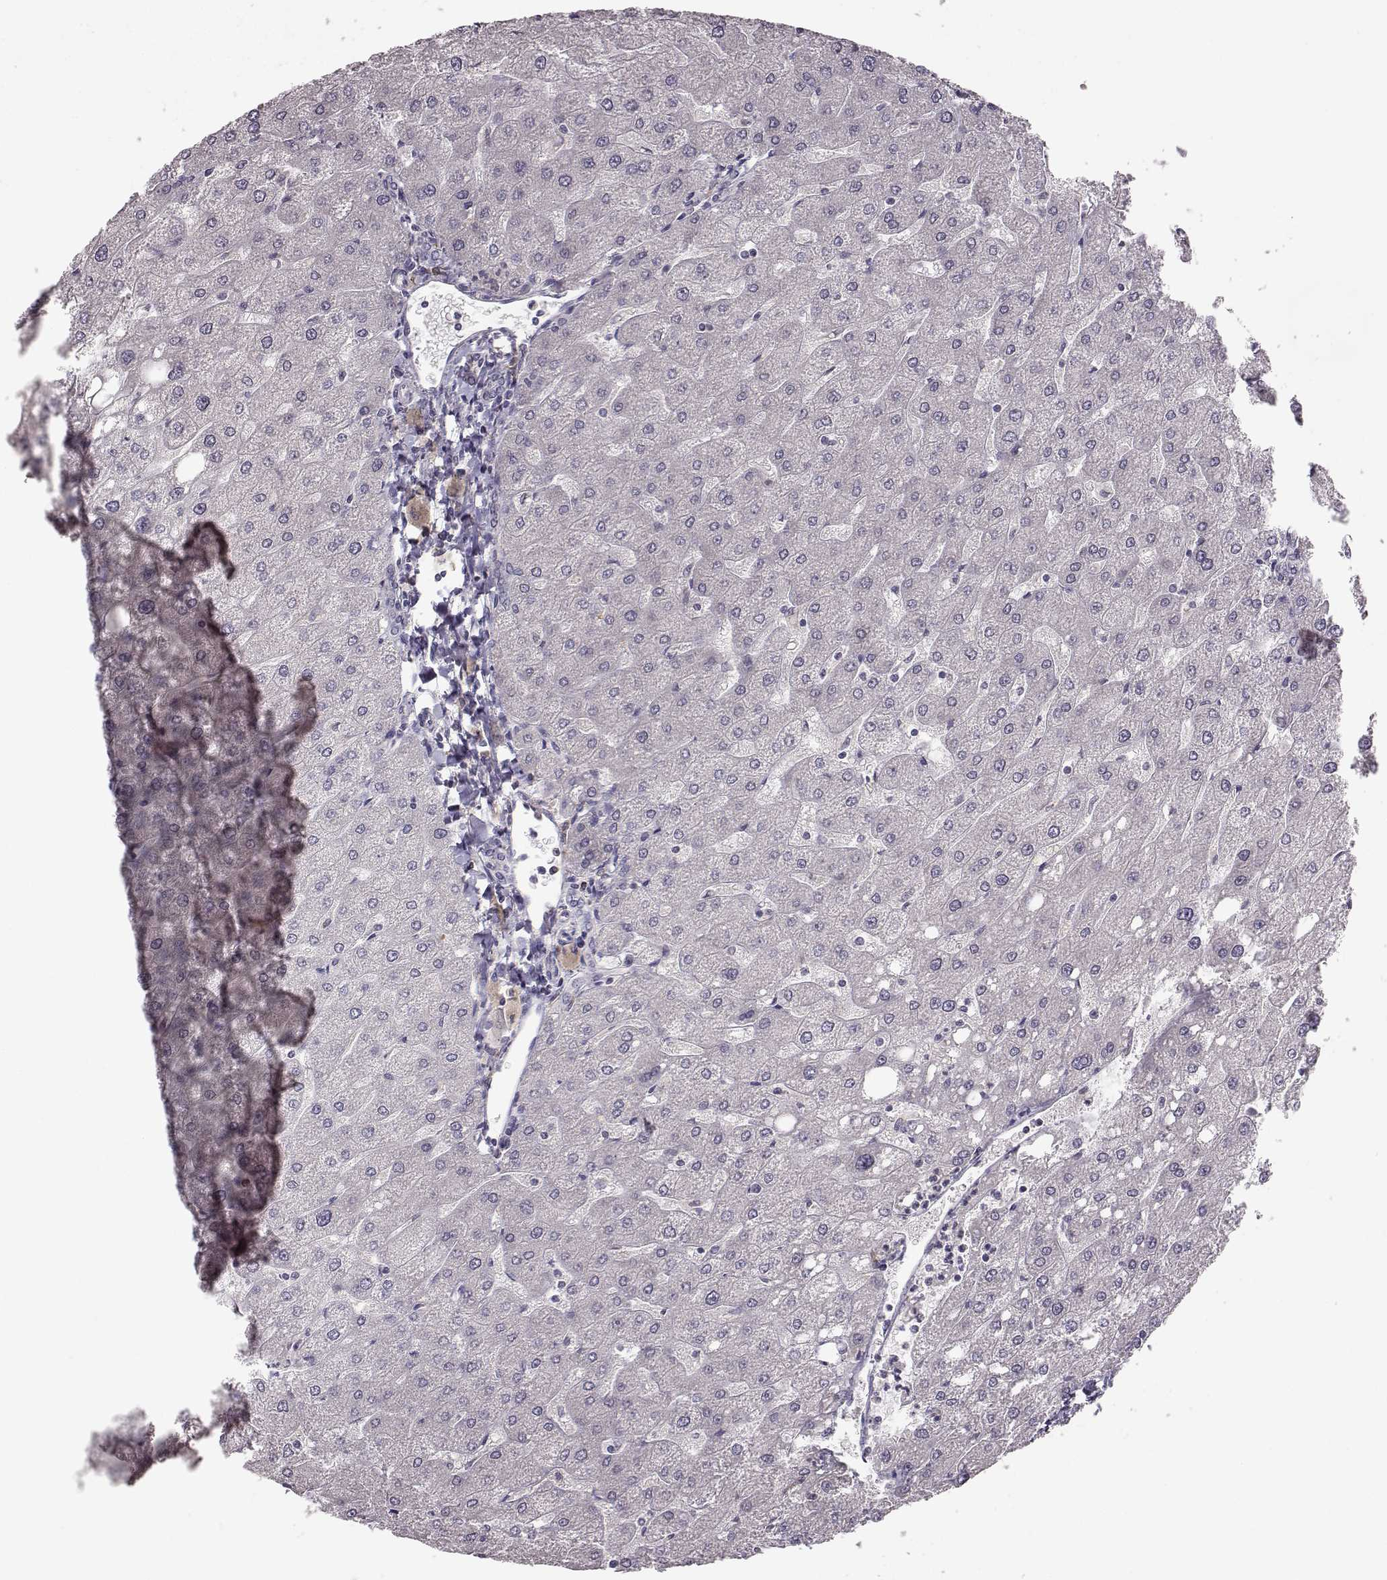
{"staining": {"intensity": "negative", "quantity": "none", "location": "none"}, "tissue": "liver", "cell_type": "Cholangiocytes", "image_type": "normal", "snomed": [{"axis": "morphology", "description": "Normal tissue, NOS"}, {"axis": "topography", "description": "Liver"}], "caption": "This image is of unremarkable liver stained with immunohistochemistry to label a protein in brown with the nuclei are counter-stained blue. There is no positivity in cholangiocytes.", "gene": "SPAG17", "patient": {"sex": "male", "age": 67}}